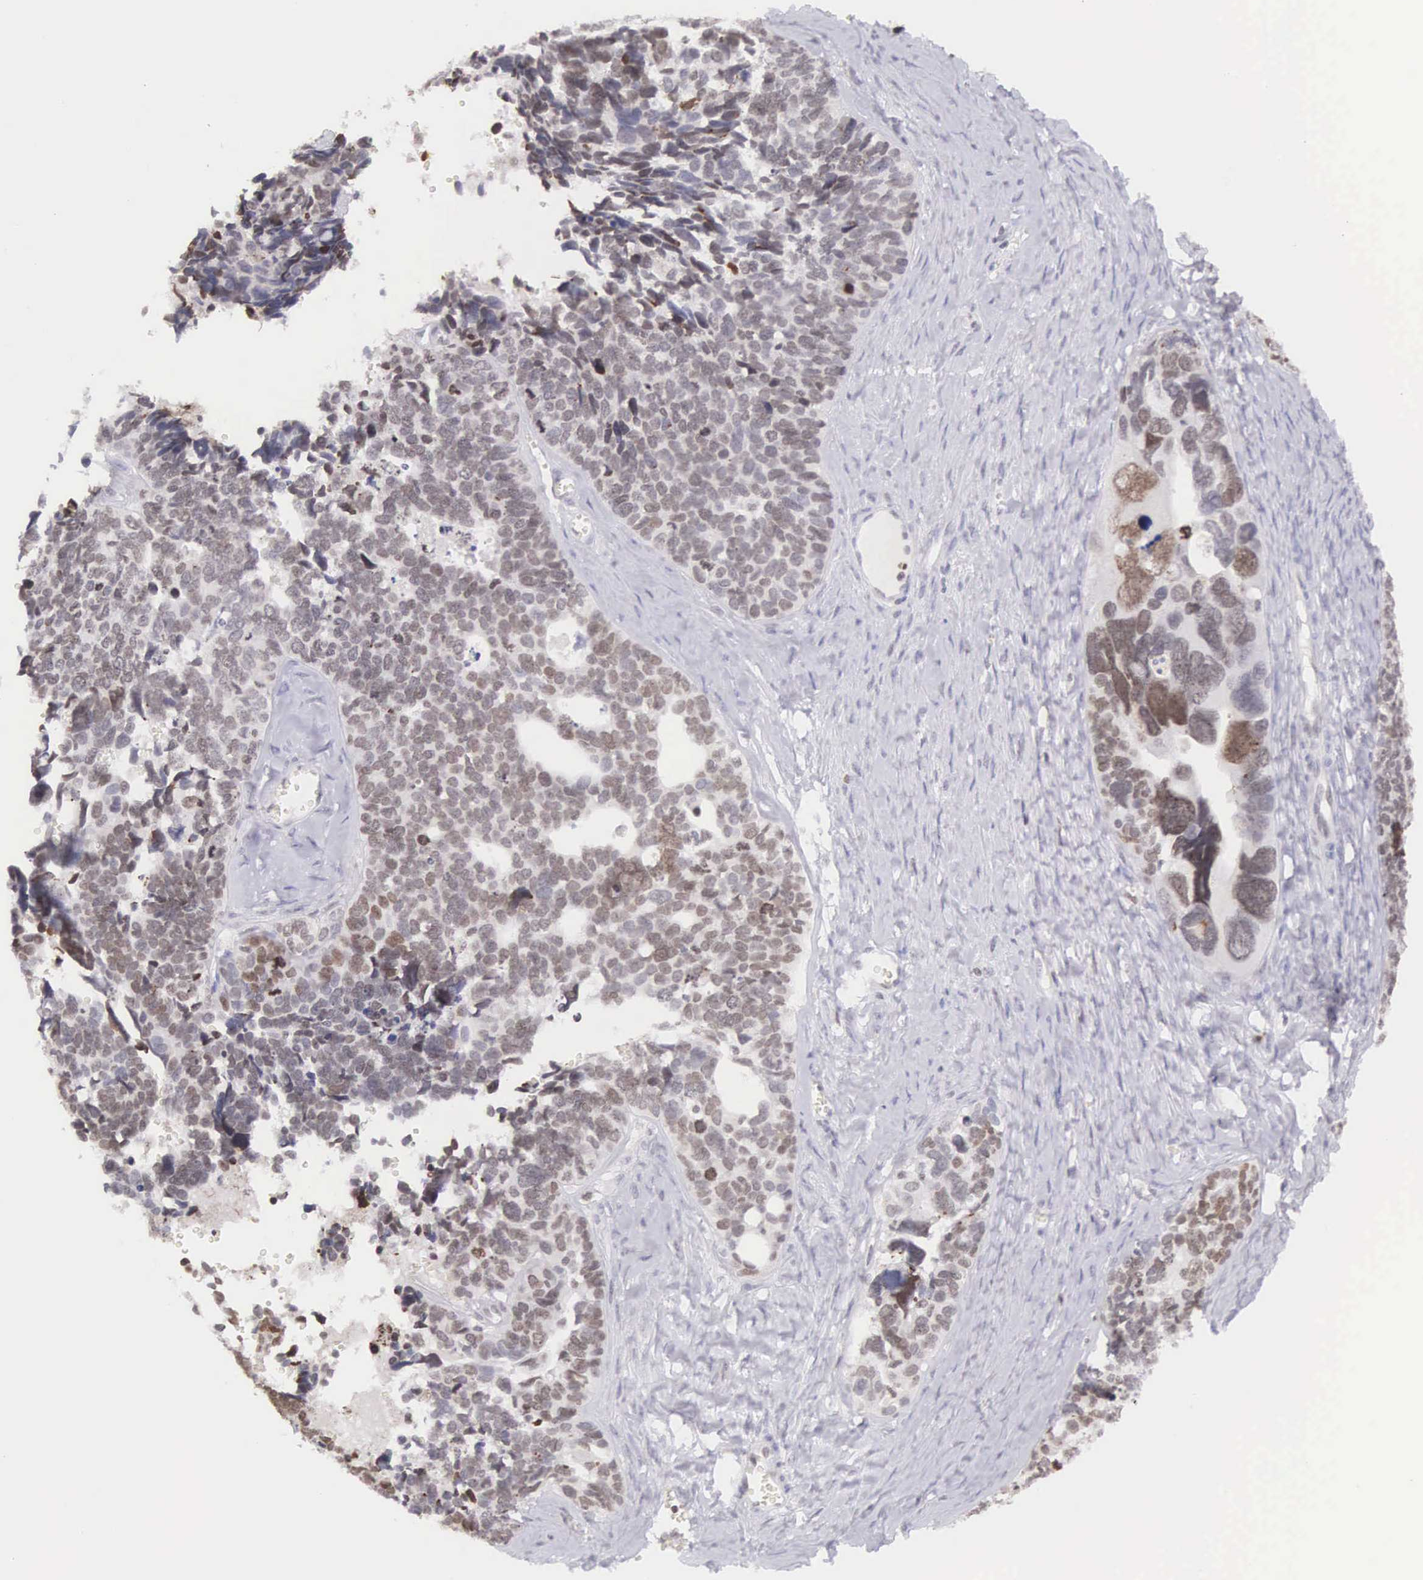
{"staining": {"intensity": "moderate", "quantity": ">75%", "location": "nuclear"}, "tissue": "ovarian cancer", "cell_type": "Tumor cells", "image_type": "cancer", "snomed": [{"axis": "morphology", "description": "Cystadenocarcinoma, serous, NOS"}, {"axis": "topography", "description": "Ovary"}], "caption": "Immunohistochemical staining of ovarian serous cystadenocarcinoma displays medium levels of moderate nuclear protein positivity in approximately >75% of tumor cells.", "gene": "VRK1", "patient": {"sex": "female", "age": 77}}